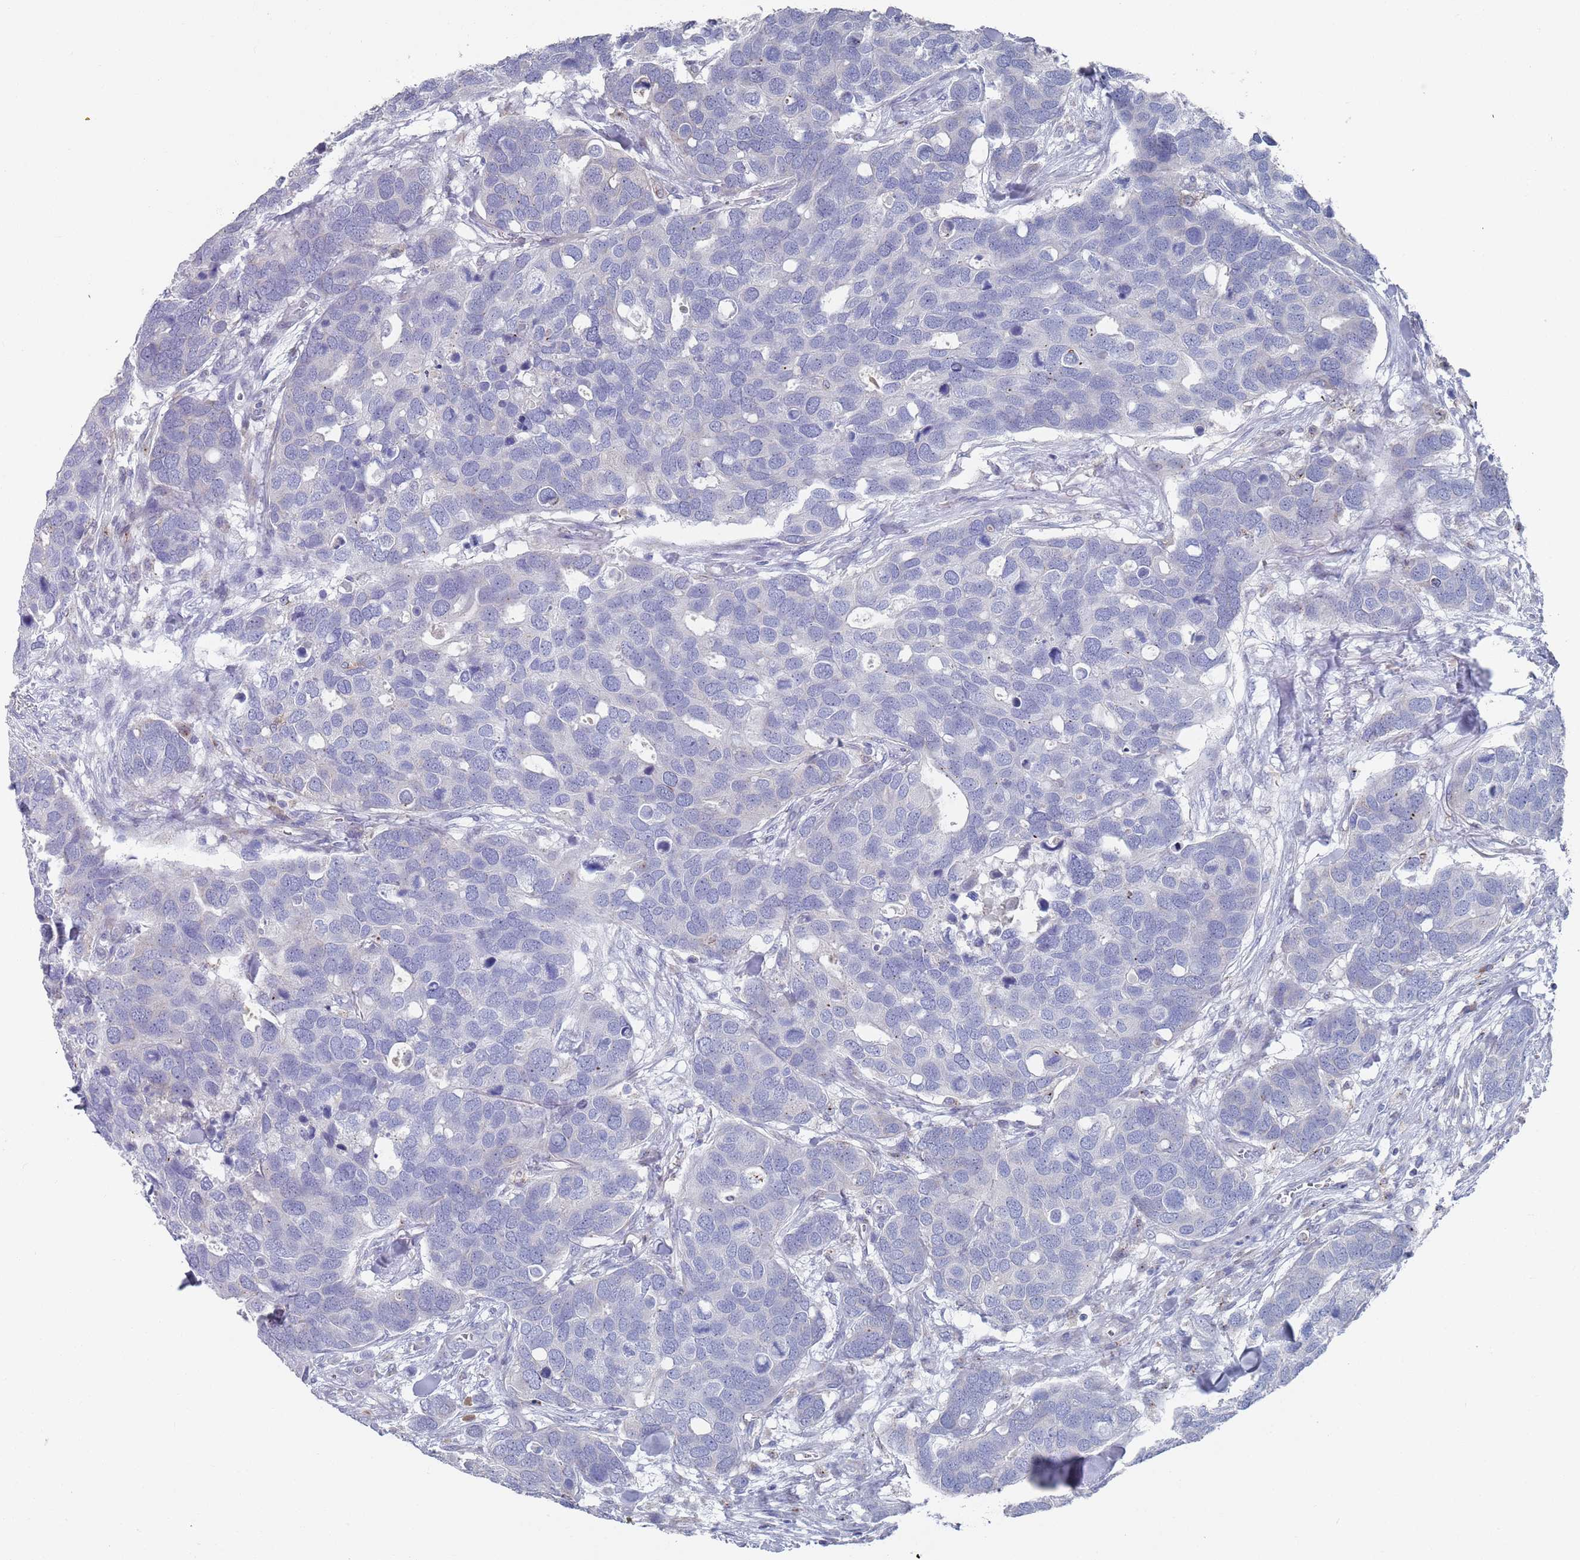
{"staining": {"intensity": "negative", "quantity": "none", "location": "none"}, "tissue": "breast cancer", "cell_type": "Tumor cells", "image_type": "cancer", "snomed": [{"axis": "morphology", "description": "Duct carcinoma"}, {"axis": "topography", "description": "Breast"}], "caption": "Breast infiltrating ductal carcinoma stained for a protein using immunohistochemistry (IHC) reveals no expression tumor cells.", "gene": "MAT1A", "patient": {"sex": "female", "age": 83}}